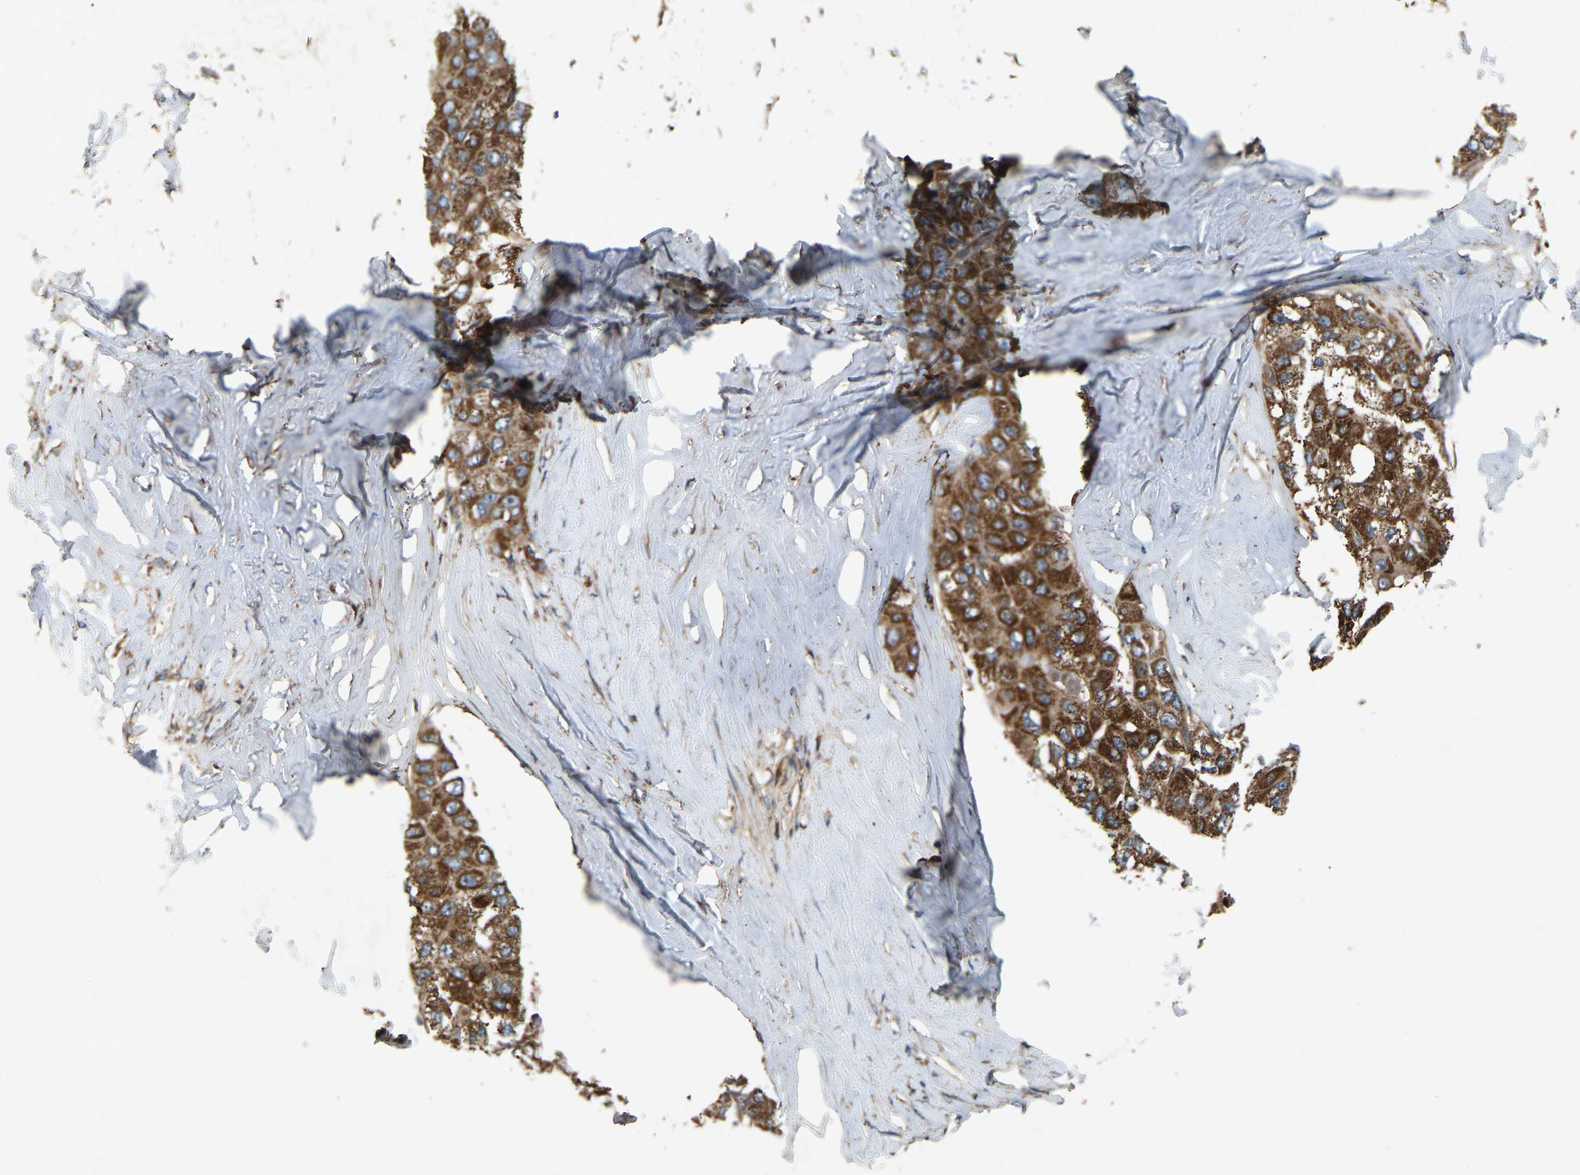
{"staining": {"intensity": "strong", "quantity": ">75%", "location": "cytoplasmic/membranous"}, "tissue": "liver cancer", "cell_type": "Tumor cells", "image_type": "cancer", "snomed": [{"axis": "morphology", "description": "Carcinoma, Hepatocellular, NOS"}, {"axis": "topography", "description": "Liver"}], "caption": "Immunohistochemistry photomicrograph of liver cancer (hepatocellular carcinoma) stained for a protein (brown), which shows high levels of strong cytoplasmic/membranous staining in approximately >75% of tumor cells.", "gene": "SAMD9L", "patient": {"sex": "male", "age": 80}}